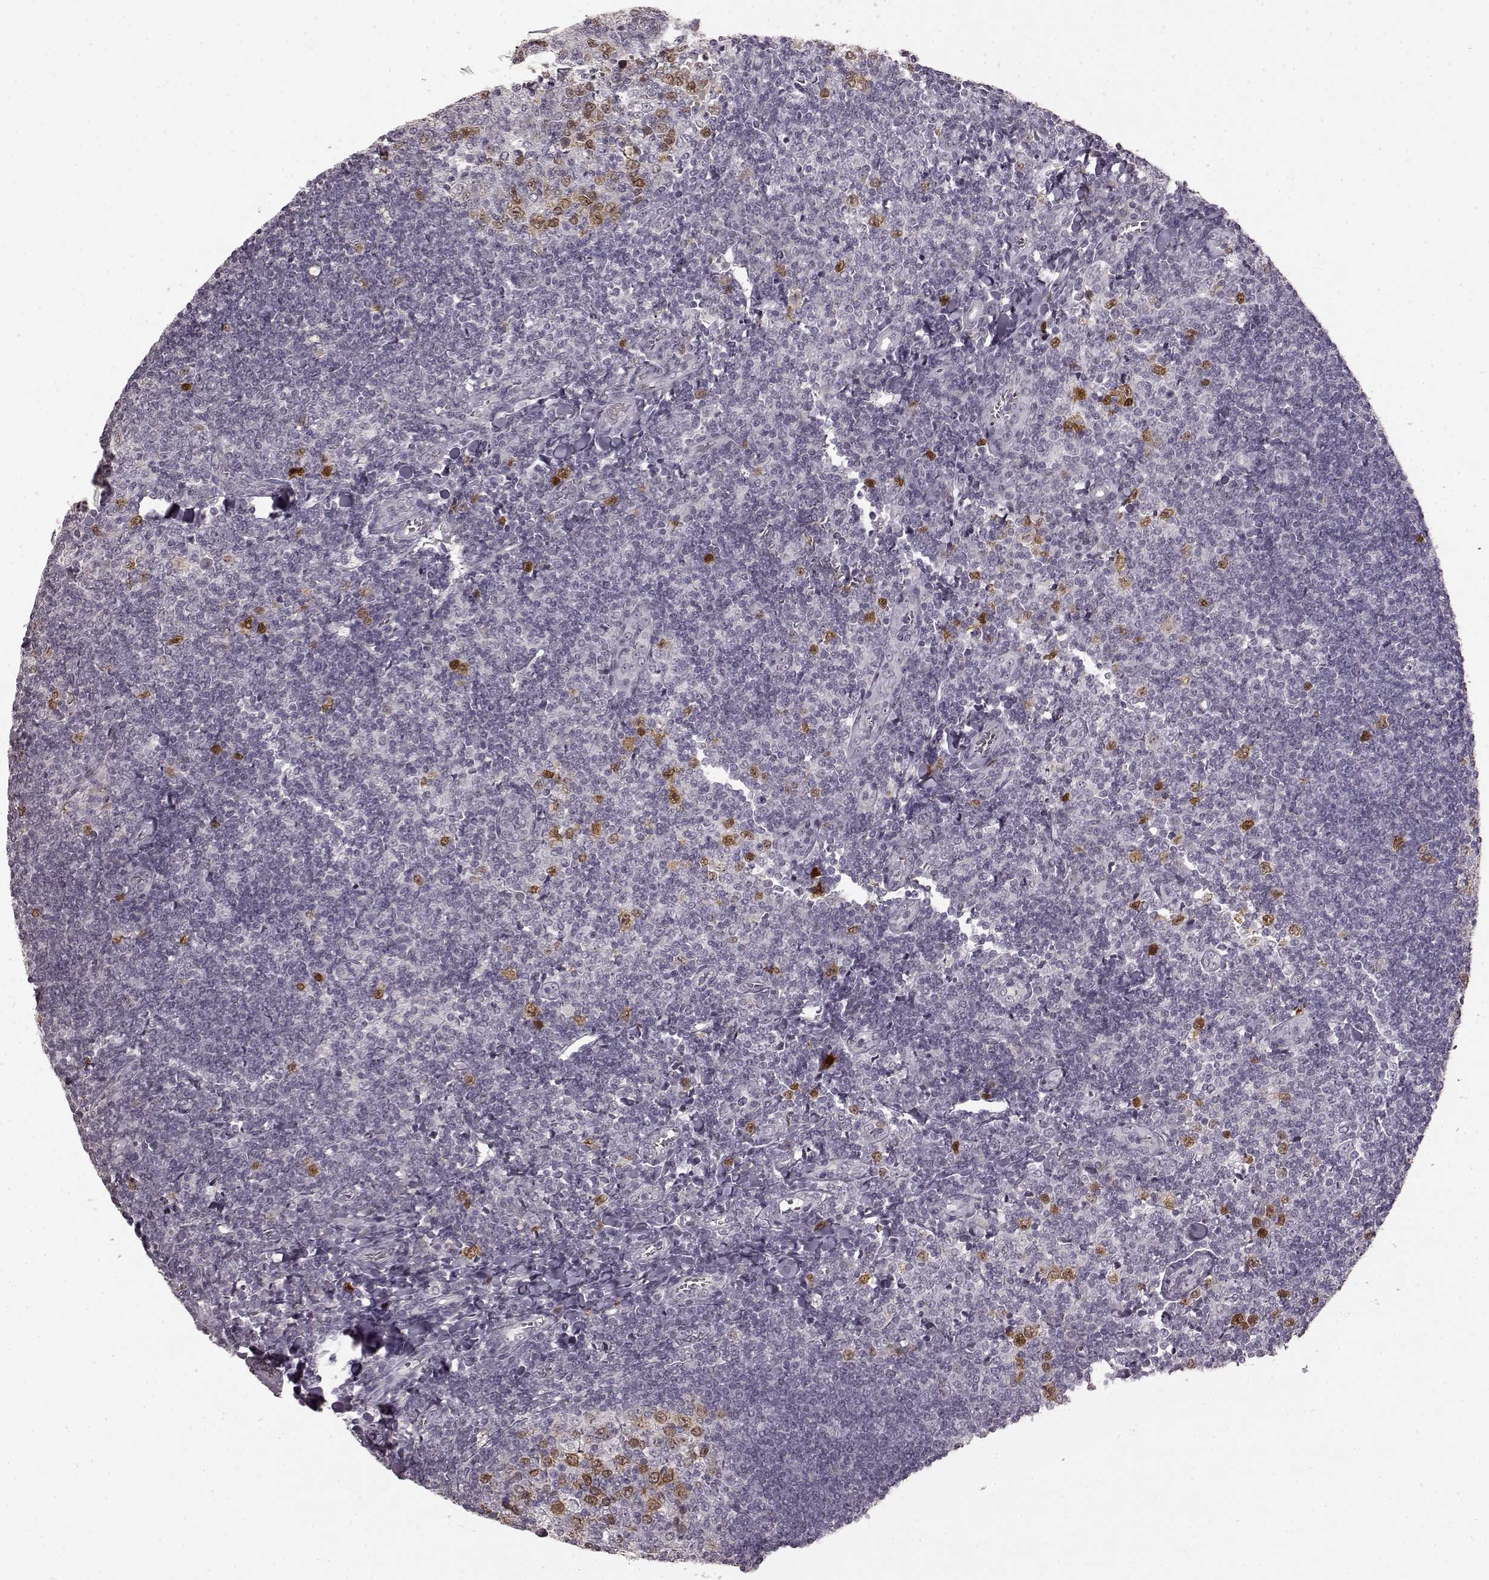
{"staining": {"intensity": "strong", "quantity": "<25%", "location": "nuclear"}, "tissue": "tonsil", "cell_type": "Germinal center cells", "image_type": "normal", "snomed": [{"axis": "morphology", "description": "Normal tissue, NOS"}, {"axis": "topography", "description": "Tonsil"}], "caption": "Benign tonsil displays strong nuclear positivity in about <25% of germinal center cells, visualized by immunohistochemistry. The protein is shown in brown color, while the nuclei are stained blue.", "gene": "CCNA2", "patient": {"sex": "female", "age": 12}}